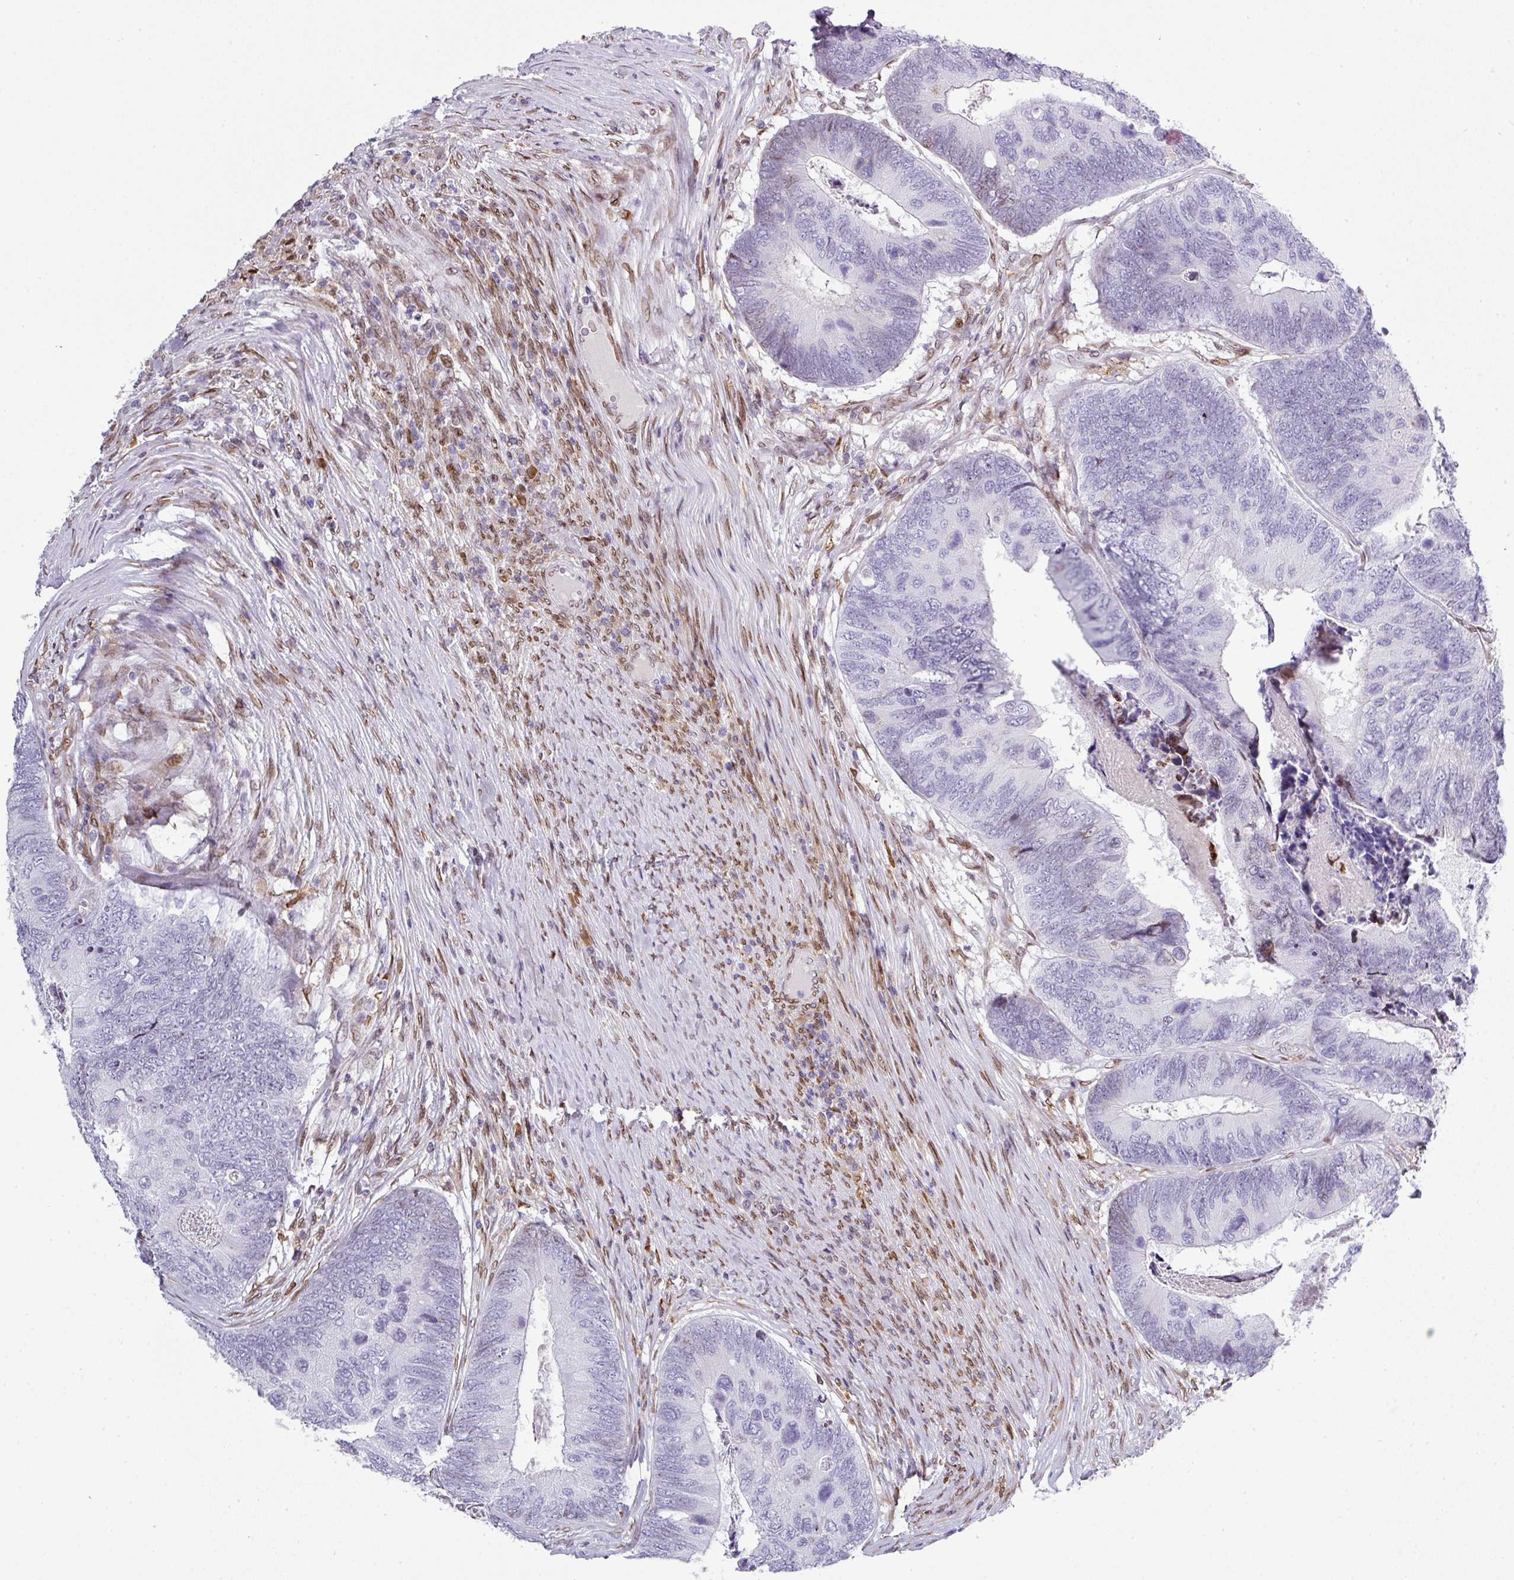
{"staining": {"intensity": "negative", "quantity": "none", "location": "none"}, "tissue": "colorectal cancer", "cell_type": "Tumor cells", "image_type": "cancer", "snomed": [{"axis": "morphology", "description": "Adenocarcinoma, NOS"}, {"axis": "topography", "description": "Colon"}], "caption": "Tumor cells show no significant staining in adenocarcinoma (colorectal).", "gene": "PLK1", "patient": {"sex": "female", "age": 67}}